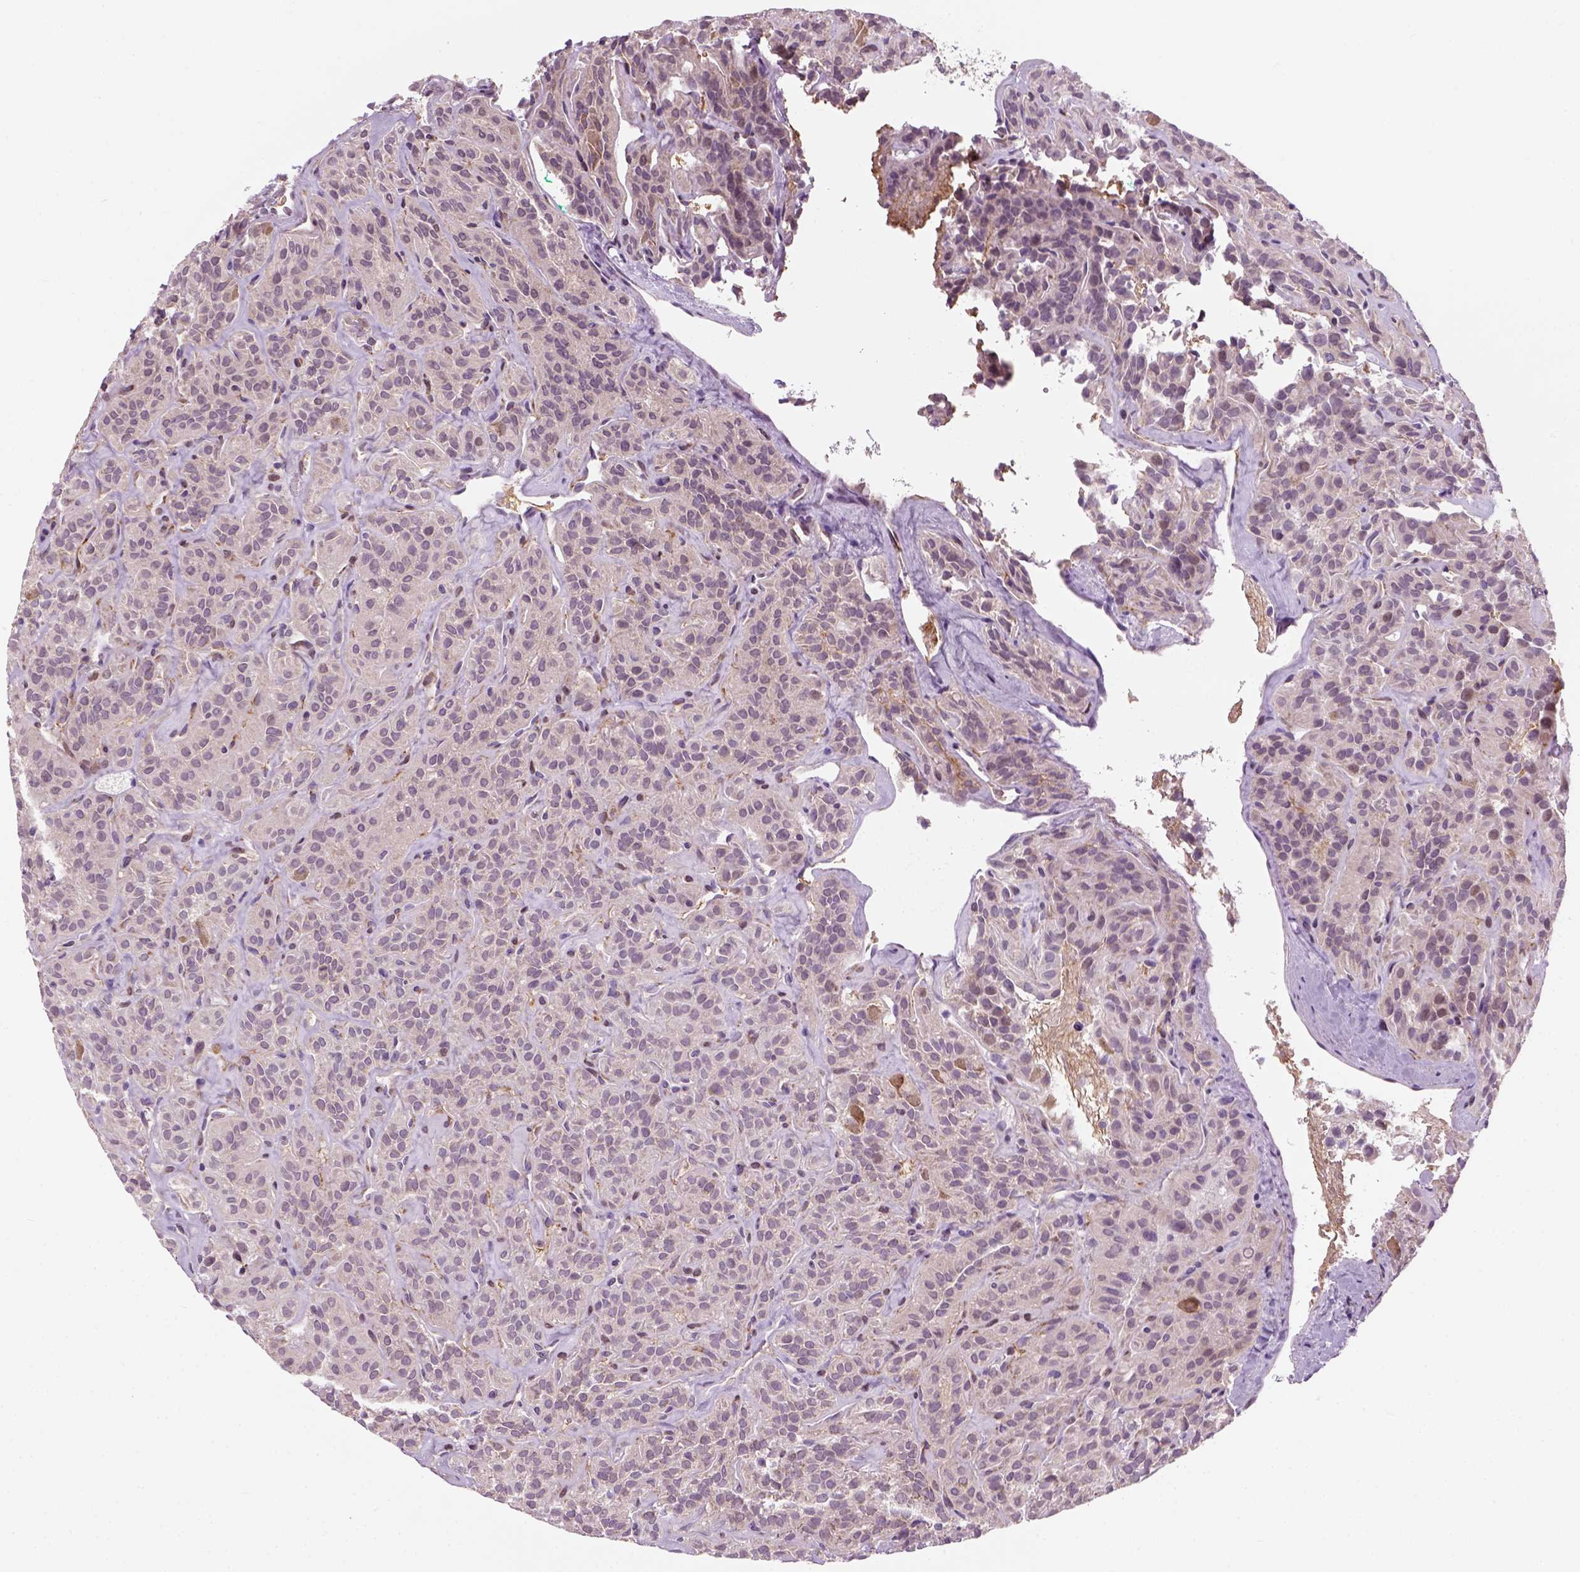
{"staining": {"intensity": "negative", "quantity": "none", "location": "none"}, "tissue": "thyroid cancer", "cell_type": "Tumor cells", "image_type": "cancer", "snomed": [{"axis": "morphology", "description": "Papillary adenocarcinoma, NOS"}, {"axis": "topography", "description": "Thyroid gland"}], "caption": "This is a micrograph of immunohistochemistry (IHC) staining of thyroid papillary adenocarcinoma, which shows no expression in tumor cells.", "gene": "XK", "patient": {"sex": "female", "age": 45}}